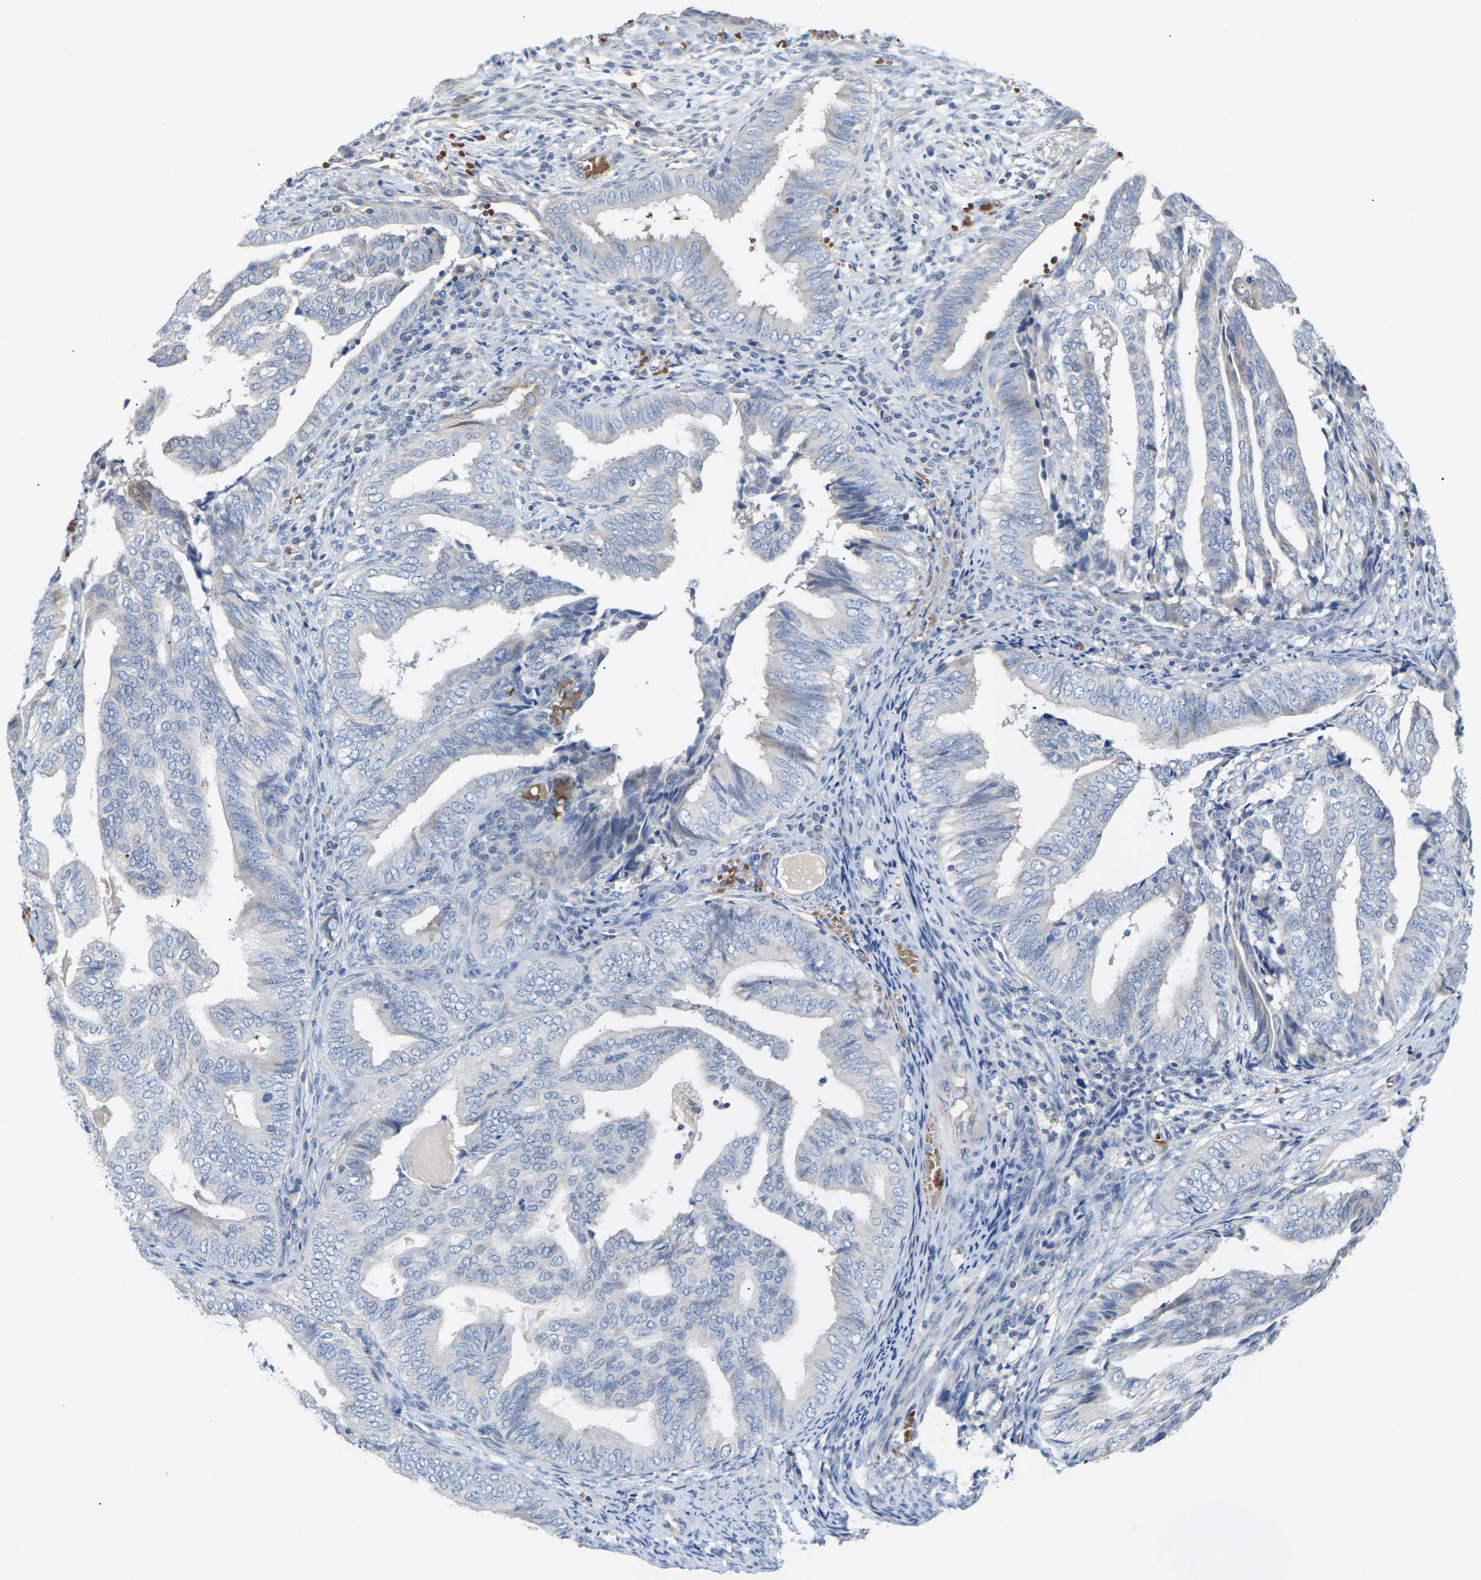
{"staining": {"intensity": "negative", "quantity": "none", "location": "none"}, "tissue": "endometrial cancer", "cell_type": "Tumor cells", "image_type": "cancer", "snomed": [{"axis": "morphology", "description": "Adenocarcinoma, NOS"}, {"axis": "topography", "description": "Endometrium"}], "caption": "This is an immunohistochemistry photomicrograph of human endometrial adenocarcinoma. There is no staining in tumor cells.", "gene": "TMCO4", "patient": {"sex": "female", "age": 58}}